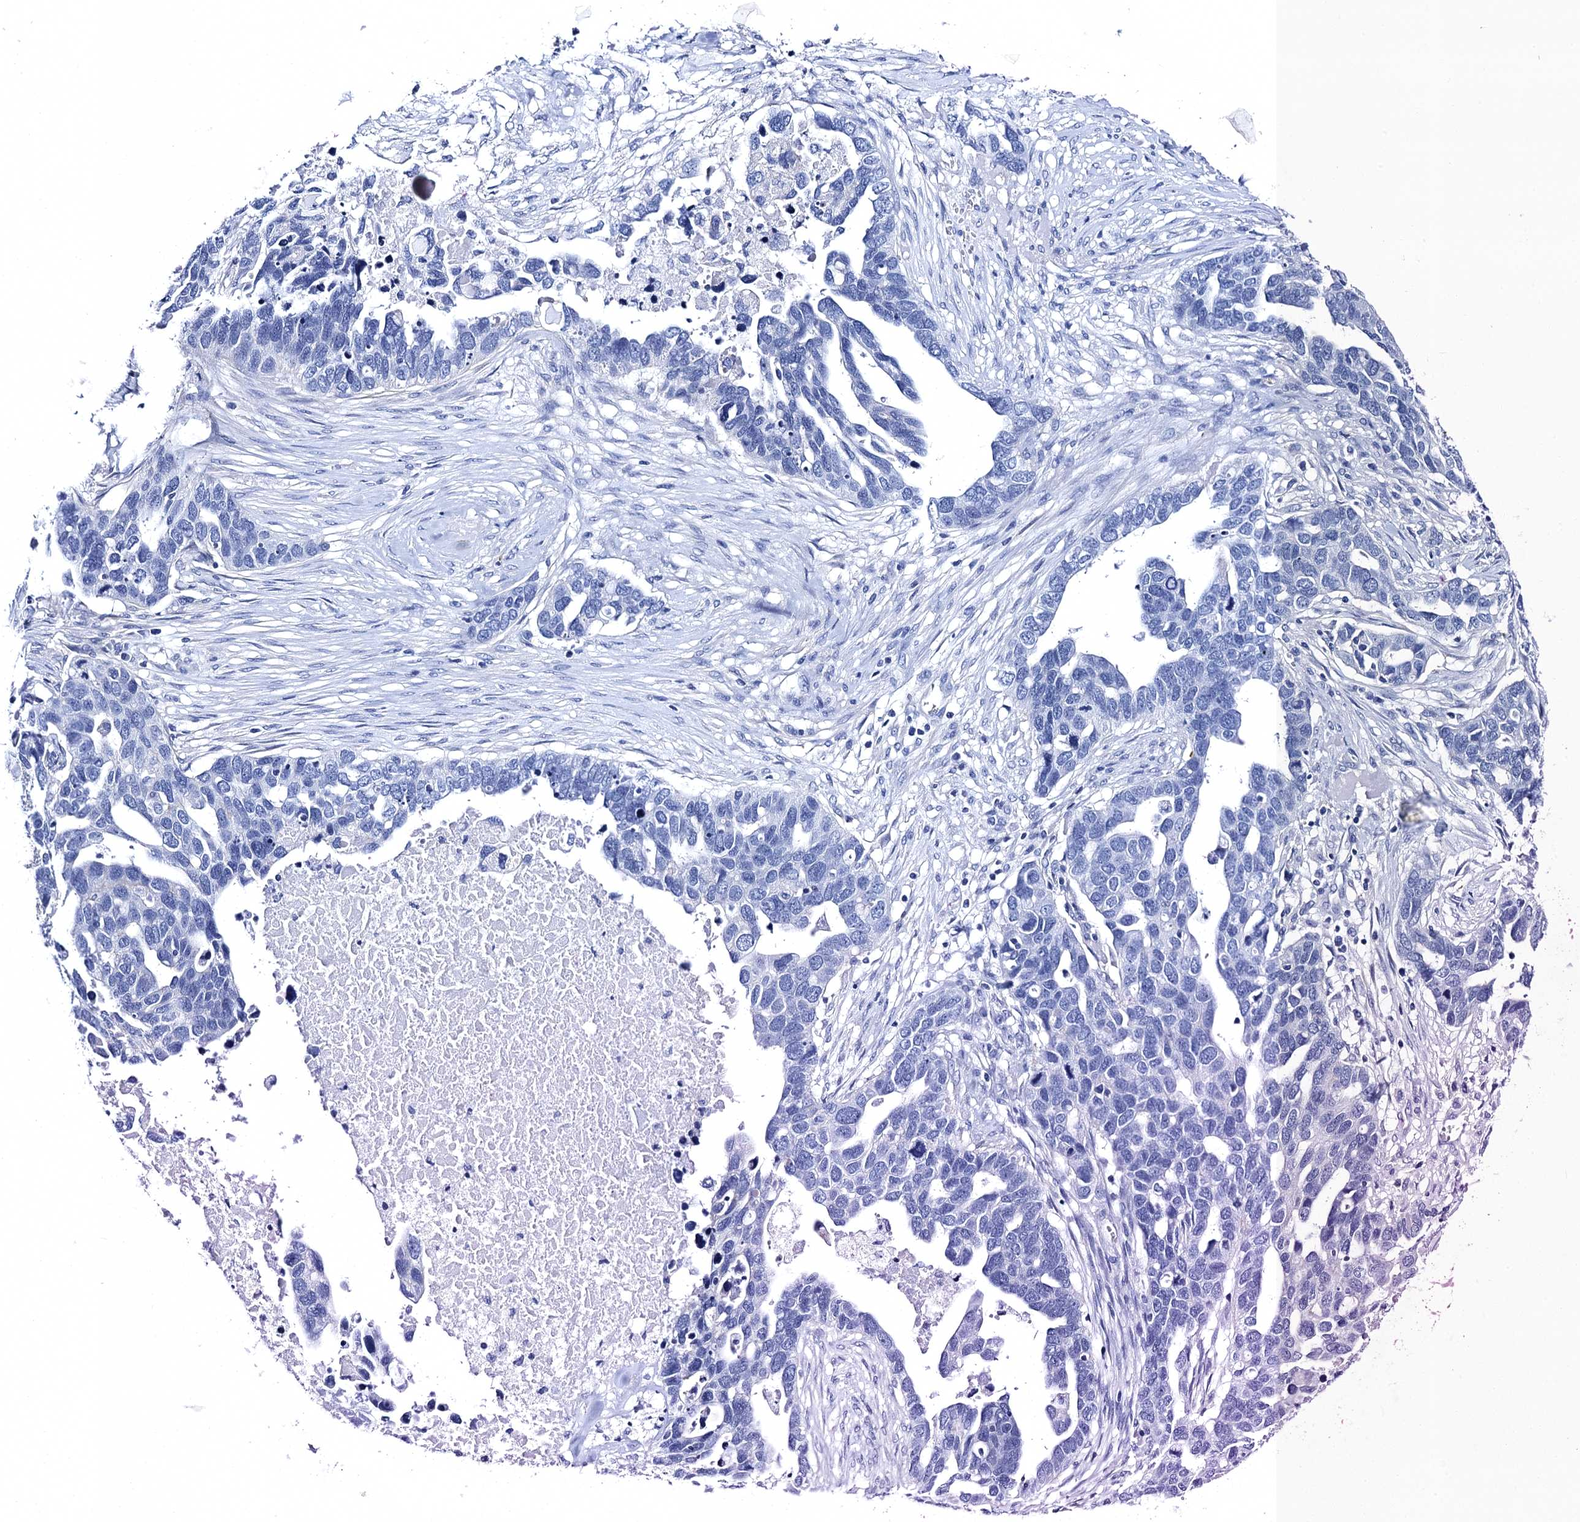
{"staining": {"intensity": "negative", "quantity": "none", "location": "none"}, "tissue": "ovarian cancer", "cell_type": "Tumor cells", "image_type": "cancer", "snomed": [{"axis": "morphology", "description": "Cystadenocarcinoma, serous, NOS"}, {"axis": "topography", "description": "Ovary"}], "caption": "High power microscopy image of an immunohistochemistry histopathology image of ovarian cancer (serous cystadenocarcinoma), revealing no significant positivity in tumor cells.", "gene": "CALML5", "patient": {"sex": "female", "age": 54}}